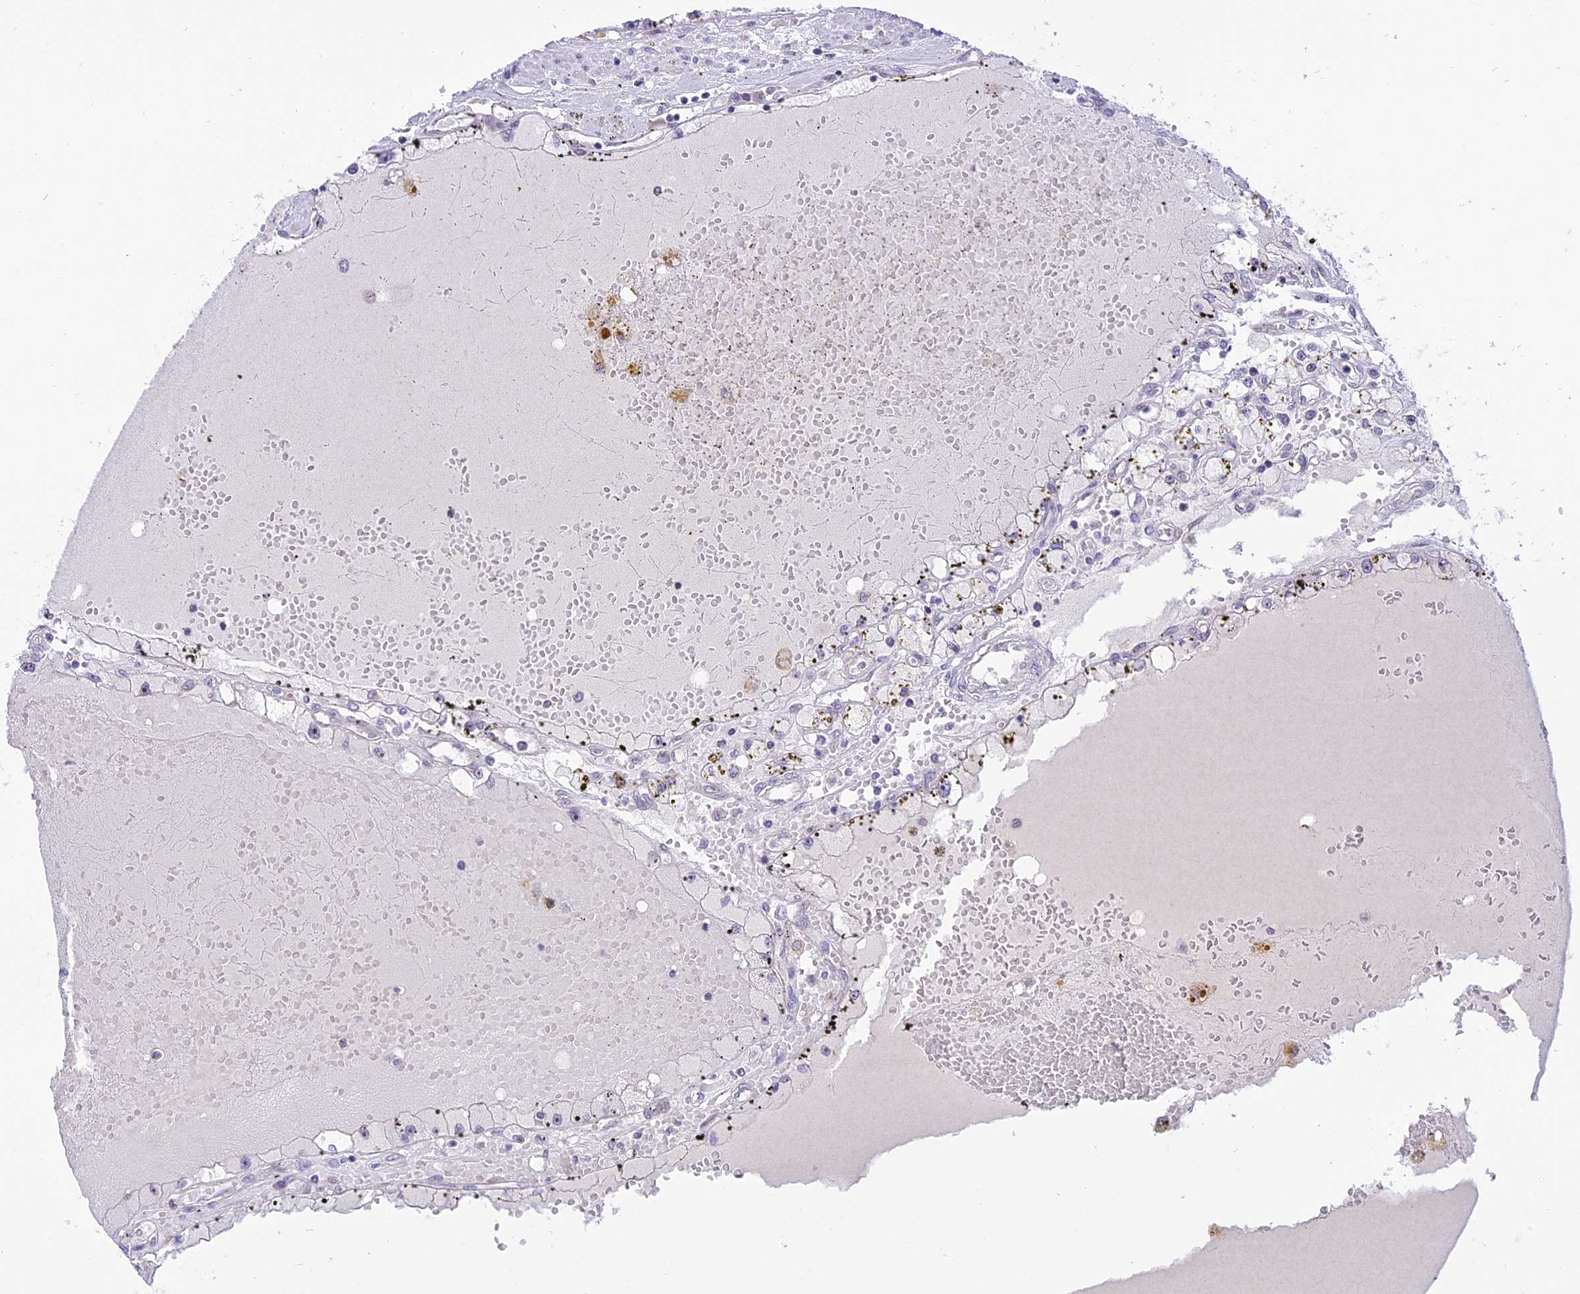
{"staining": {"intensity": "negative", "quantity": "none", "location": "none"}, "tissue": "renal cancer", "cell_type": "Tumor cells", "image_type": "cancer", "snomed": [{"axis": "morphology", "description": "Adenocarcinoma, NOS"}, {"axis": "topography", "description": "Kidney"}], "caption": "Renal adenocarcinoma was stained to show a protein in brown. There is no significant expression in tumor cells. (Stains: DAB (3,3'-diaminobenzidine) IHC with hematoxylin counter stain, Microscopy: brightfield microscopy at high magnification).", "gene": "ZNF837", "patient": {"sex": "male", "age": 56}}